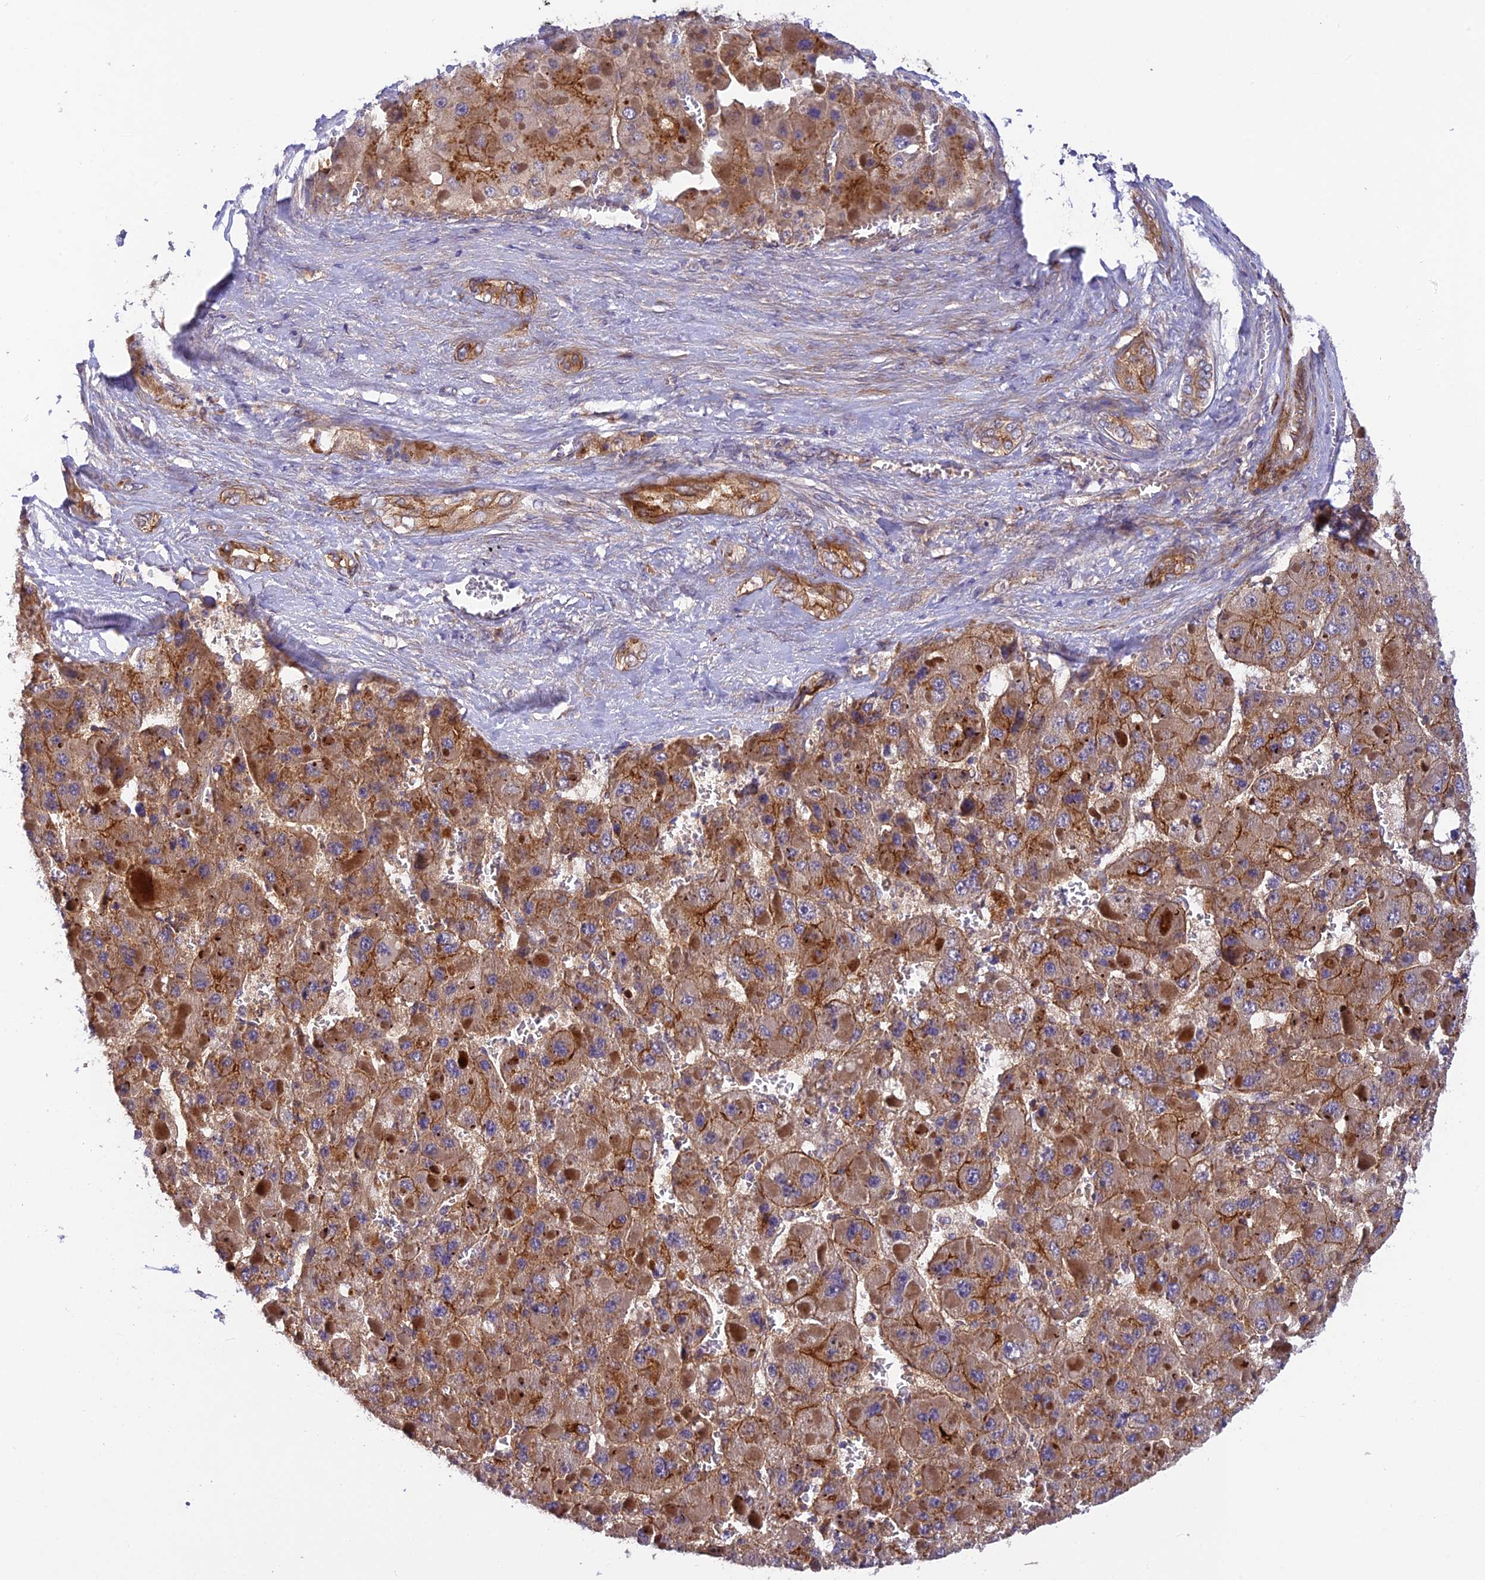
{"staining": {"intensity": "moderate", "quantity": ">75%", "location": "cytoplasmic/membranous"}, "tissue": "liver cancer", "cell_type": "Tumor cells", "image_type": "cancer", "snomed": [{"axis": "morphology", "description": "Carcinoma, Hepatocellular, NOS"}, {"axis": "topography", "description": "Liver"}], "caption": "This histopathology image exhibits hepatocellular carcinoma (liver) stained with immunohistochemistry to label a protein in brown. The cytoplasmic/membranous of tumor cells show moderate positivity for the protein. Nuclei are counter-stained blue.", "gene": "ADAMTS15", "patient": {"sex": "female", "age": 73}}